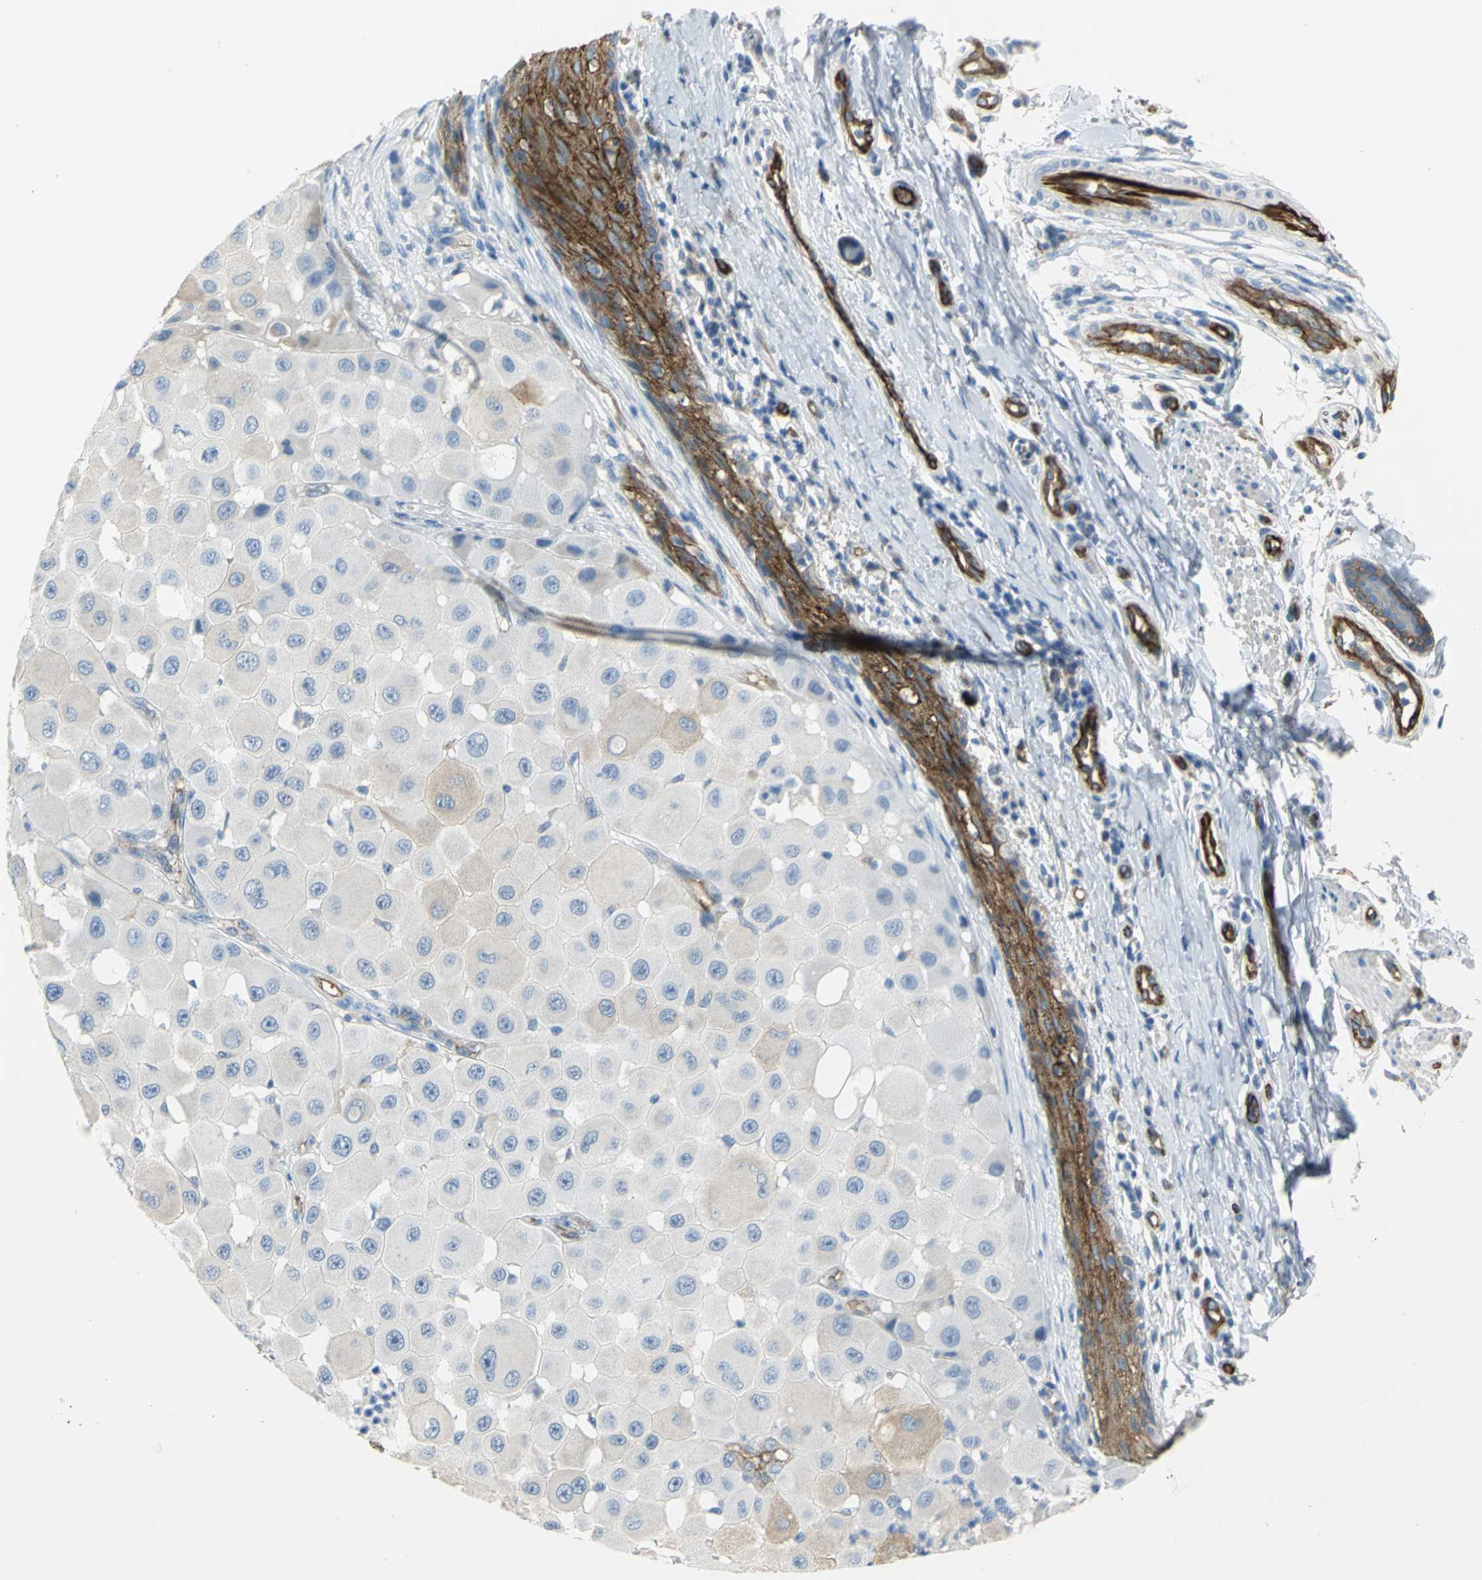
{"staining": {"intensity": "weak", "quantity": "<25%", "location": "cytoplasmic/membranous"}, "tissue": "melanoma", "cell_type": "Tumor cells", "image_type": "cancer", "snomed": [{"axis": "morphology", "description": "Malignant melanoma, NOS"}, {"axis": "topography", "description": "Skin"}], "caption": "A high-resolution micrograph shows immunohistochemistry staining of malignant melanoma, which exhibits no significant positivity in tumor cells. The staining is performed using DAB (3,3'-diaminobenzidine) brown chromogen with nuclei counter-stained in using hematoxylin.", "gene": "FLNB", "patient": {"sex": "female", "age": 81}}